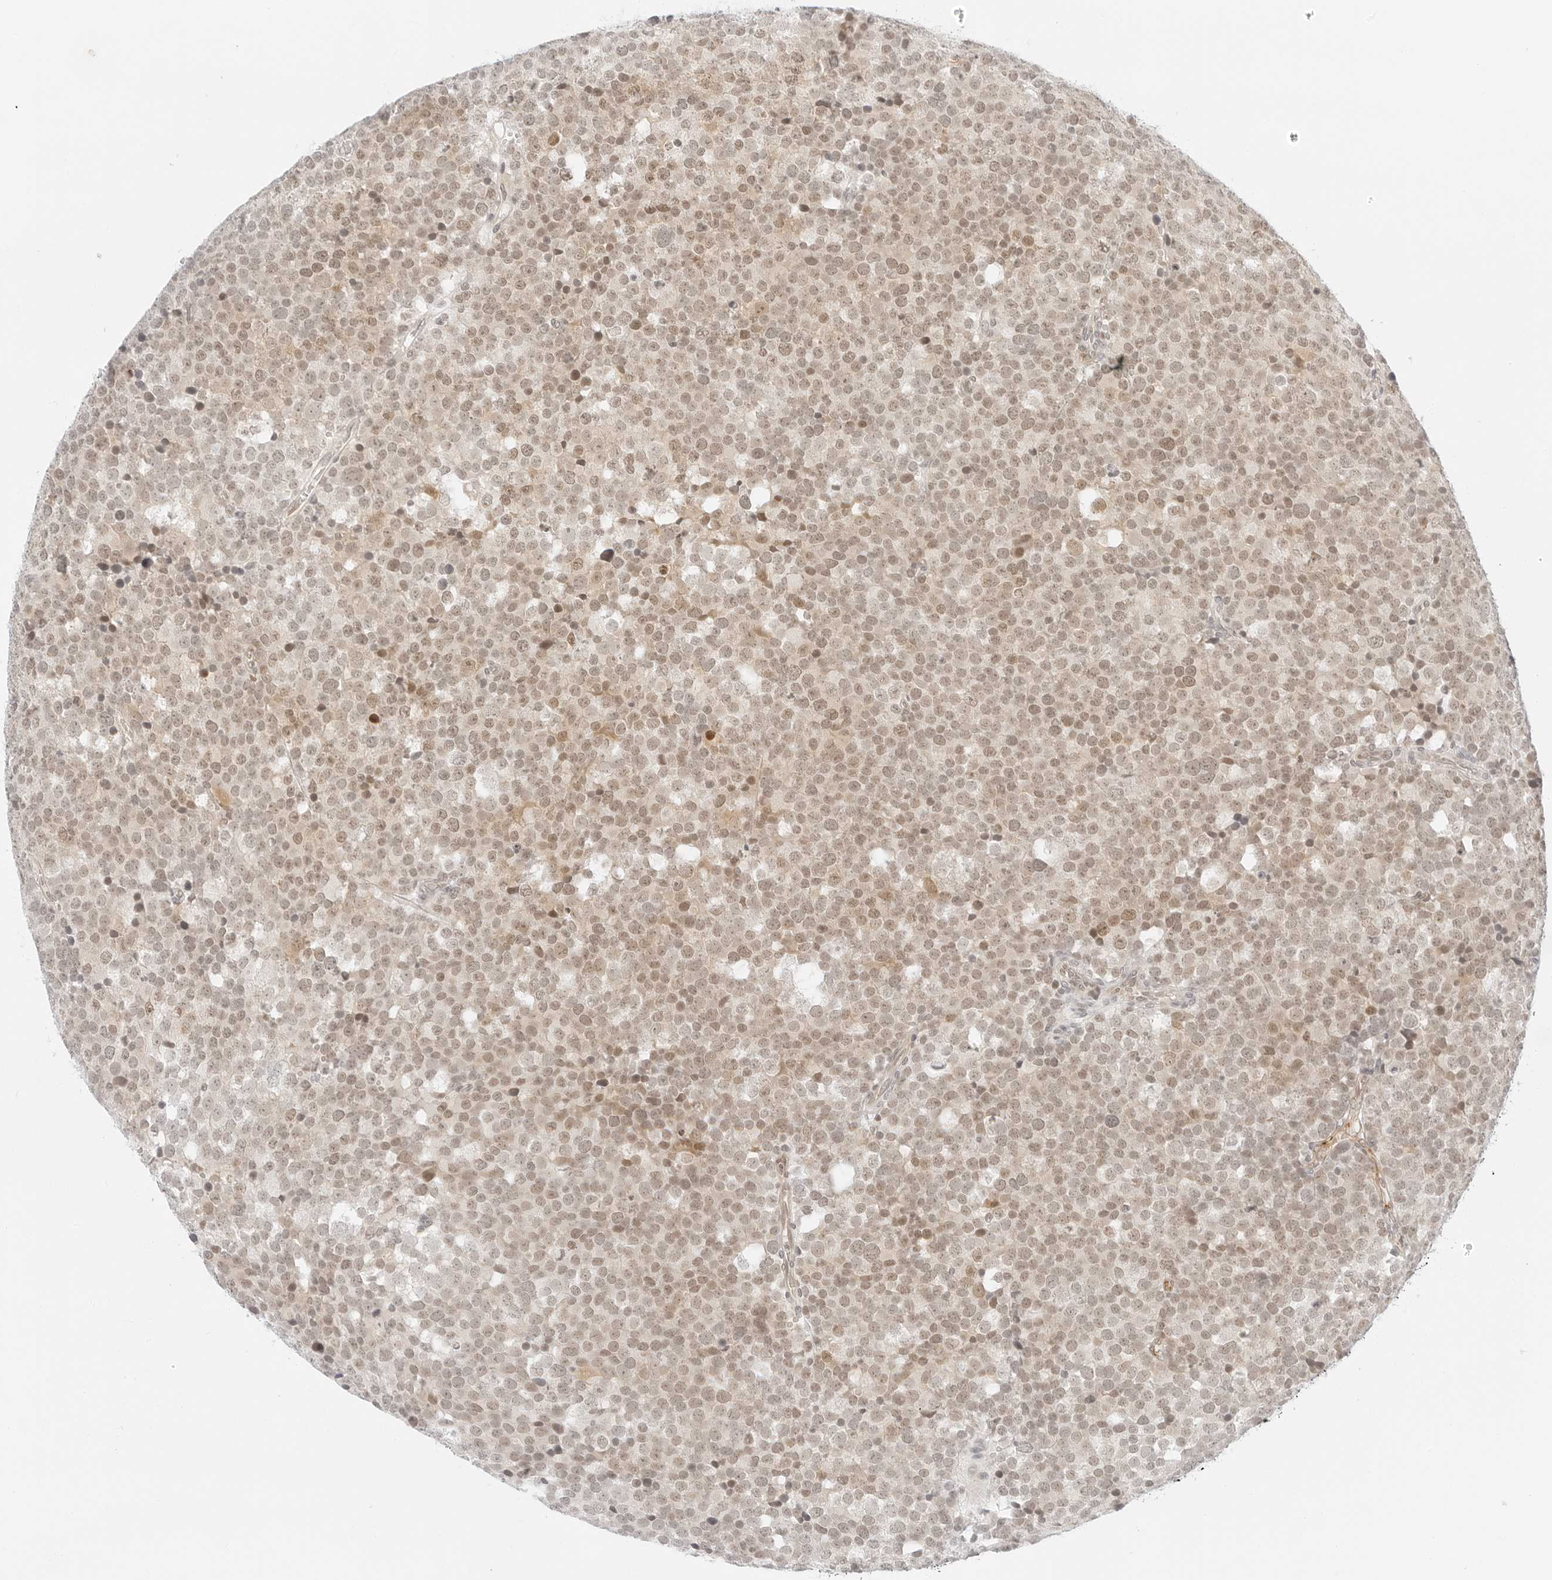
{"staining": {"intensity": "weak", "quantity": ">75%", "location": "nuclear"}, "tissue": "testis cancer", "cell_type": "Tumor cells", "image_type": "cancer", "snomed": [{"axis": "morphology", "description": "Seminoma, NOS"}, {"axis": "topography", "description": "Testis"}], "caption": "High-power microscopy captured an immunohistochemistry micrograph of testis seminoma, revealing weak nuclear staining in approximately >75% of tumor cells. (DAB IHC with brightfield microscopy, high magnification).", "gene": "POLR3C", "patient": {"sex": "male", "age": 71}}